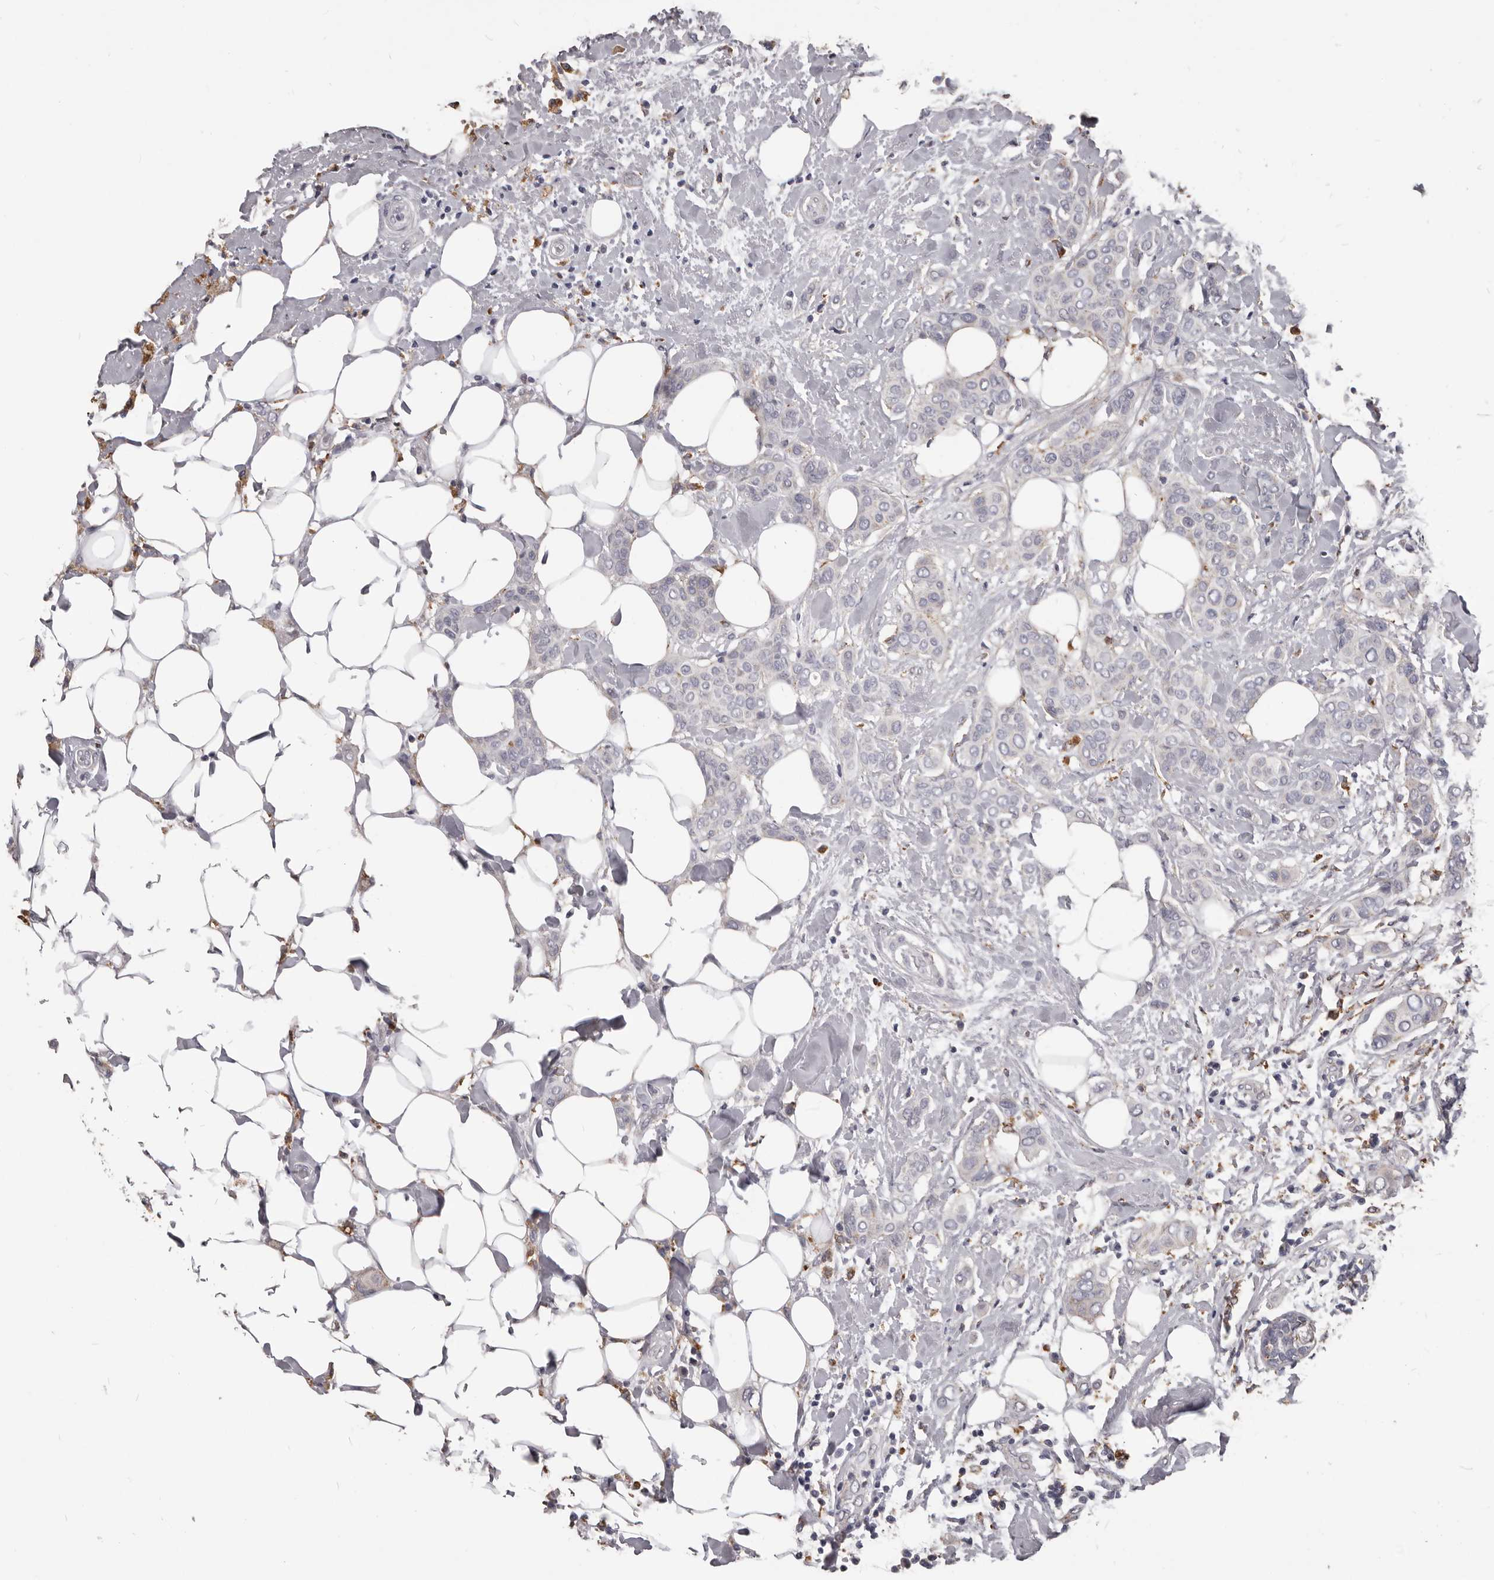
{"staining": {"intensity": "negative", "quantity": "none", "location": "none"}, "tissue": "breast cancer", "cell_type": "Tumor cells", "image_type": "cancer", "snomed": [{"axis": "morphology", "description": "Lobular carcinoma"}, {"axis": "topography", "description": "Breast"}], "caption": "Tumor cells are negative for brown protein staining in lobular carcinoma (breast).", "gene": "PI4K2A", "patient": {"sex": "female", "age": 51}}